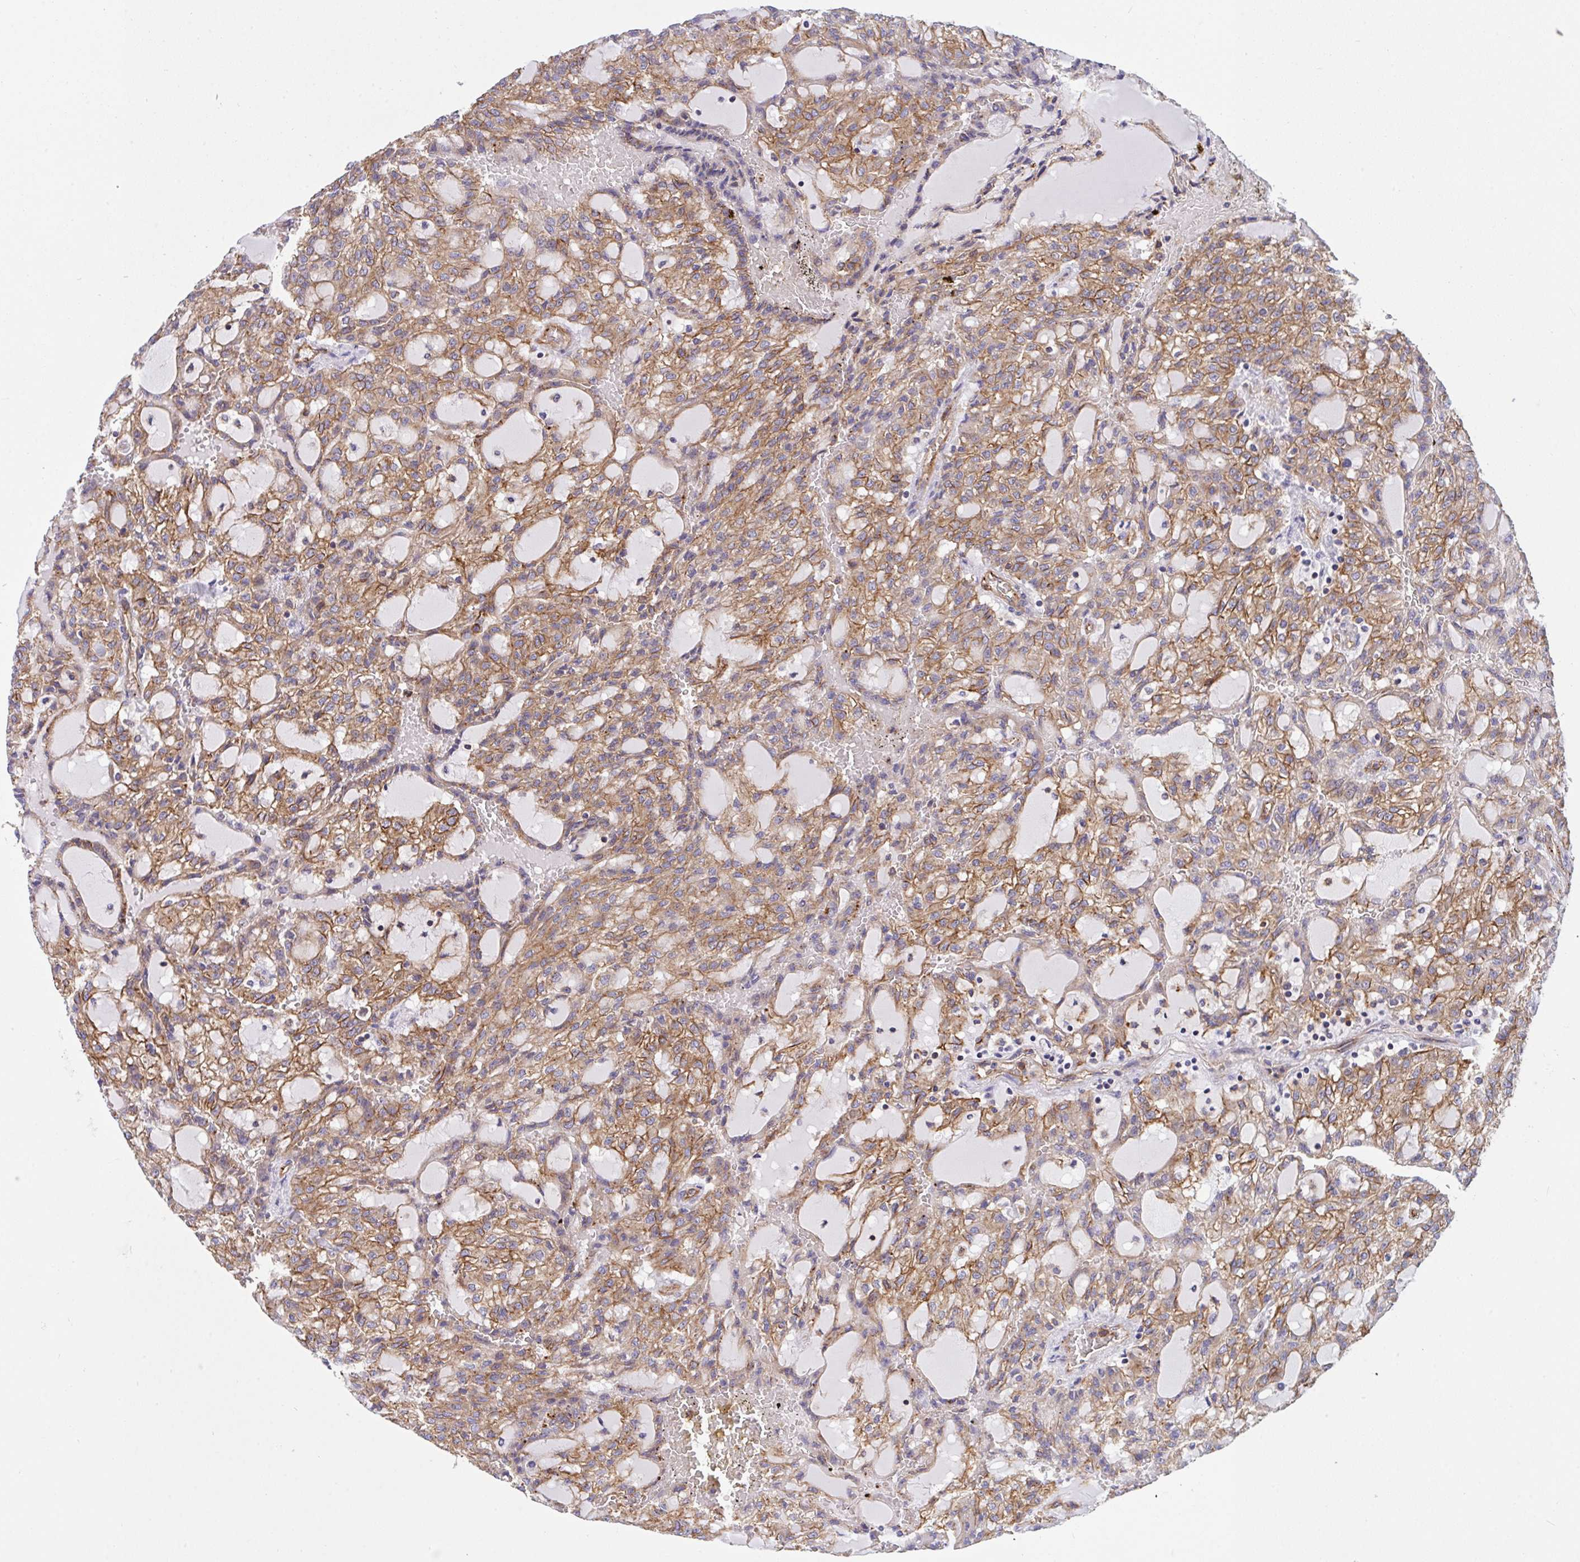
{"staining": {"intensity": "moderate", "quantity": ">75%", "location": "cytoplasmic/membranous"}, "tissue": "renal cancer", "cell_type": "Tumor cells", "image_type": "cancer", "snomed": [{"axis": "morphology", "description": "Adenocarcinoma, NOS"}, {"axis": "topography", "description": "Kidney"}], "caption": "Immunohistochemical staining of human renal cancer (adenocarcinoma) reveals medium levels of moderate cytoplasmic/membranous positivity in about >75% of tumor cells.", "gene": "C4orf36", "patient": {"sex": "male", "age": 63}}